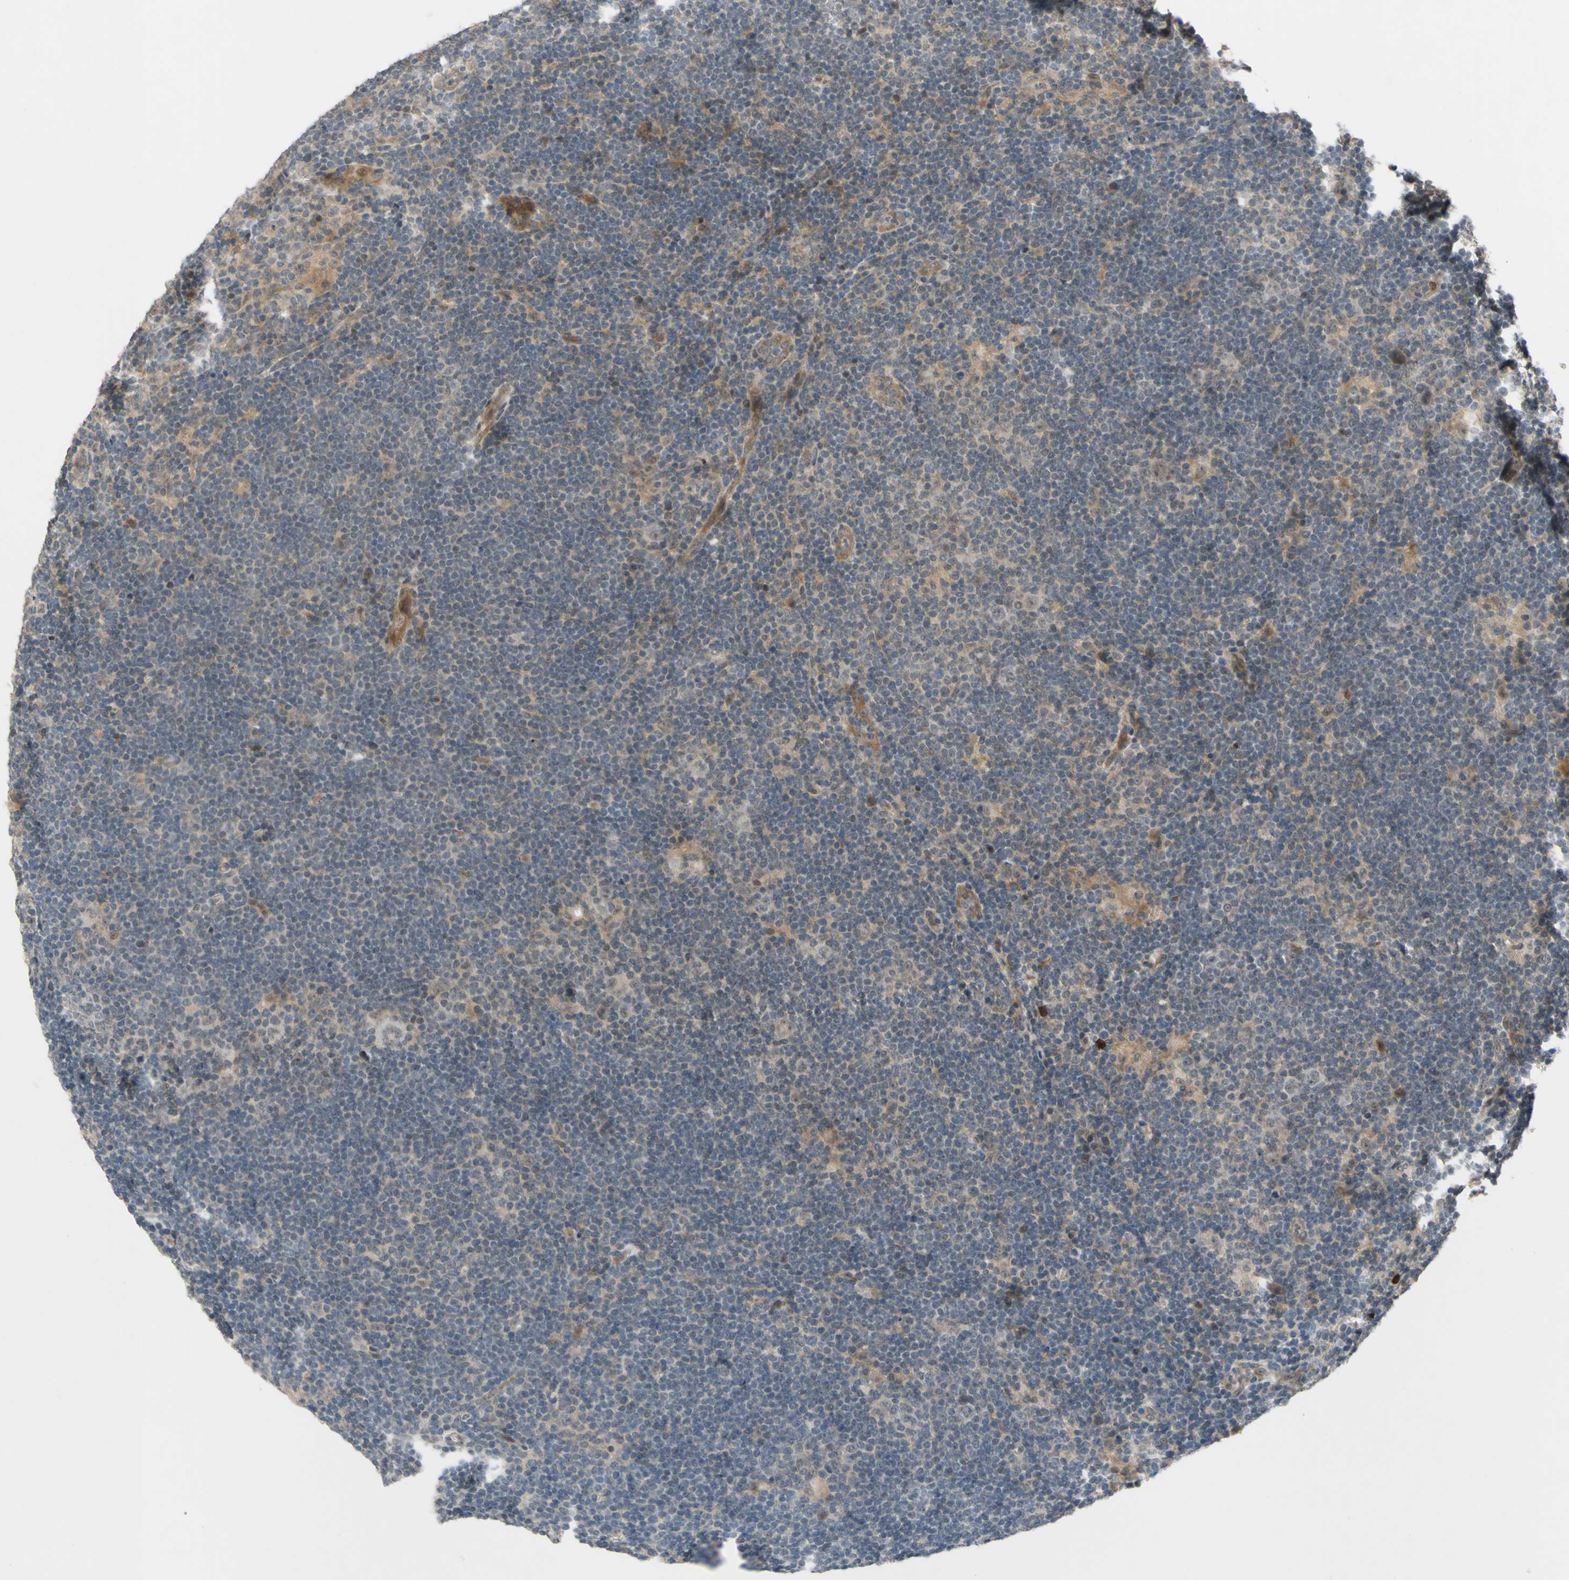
{"staining": {"intensity": "negative", "quantity": "none", "location": "none"}, "tissue": "lymphoma", "cell_type": "Tumor cells", "image_type": "cancer", "snomed": [{"axis": "morphology", "description": "Hodgkin's disease, NOS"}, {"axis": "topography", "description": "Lymph node"}], "caption": "Immunohistochemical staining of human lymphoma reveals no significant expression in tumor cells.", "gene": "ALK", "patient": {"sex": "female", "age": 57}}